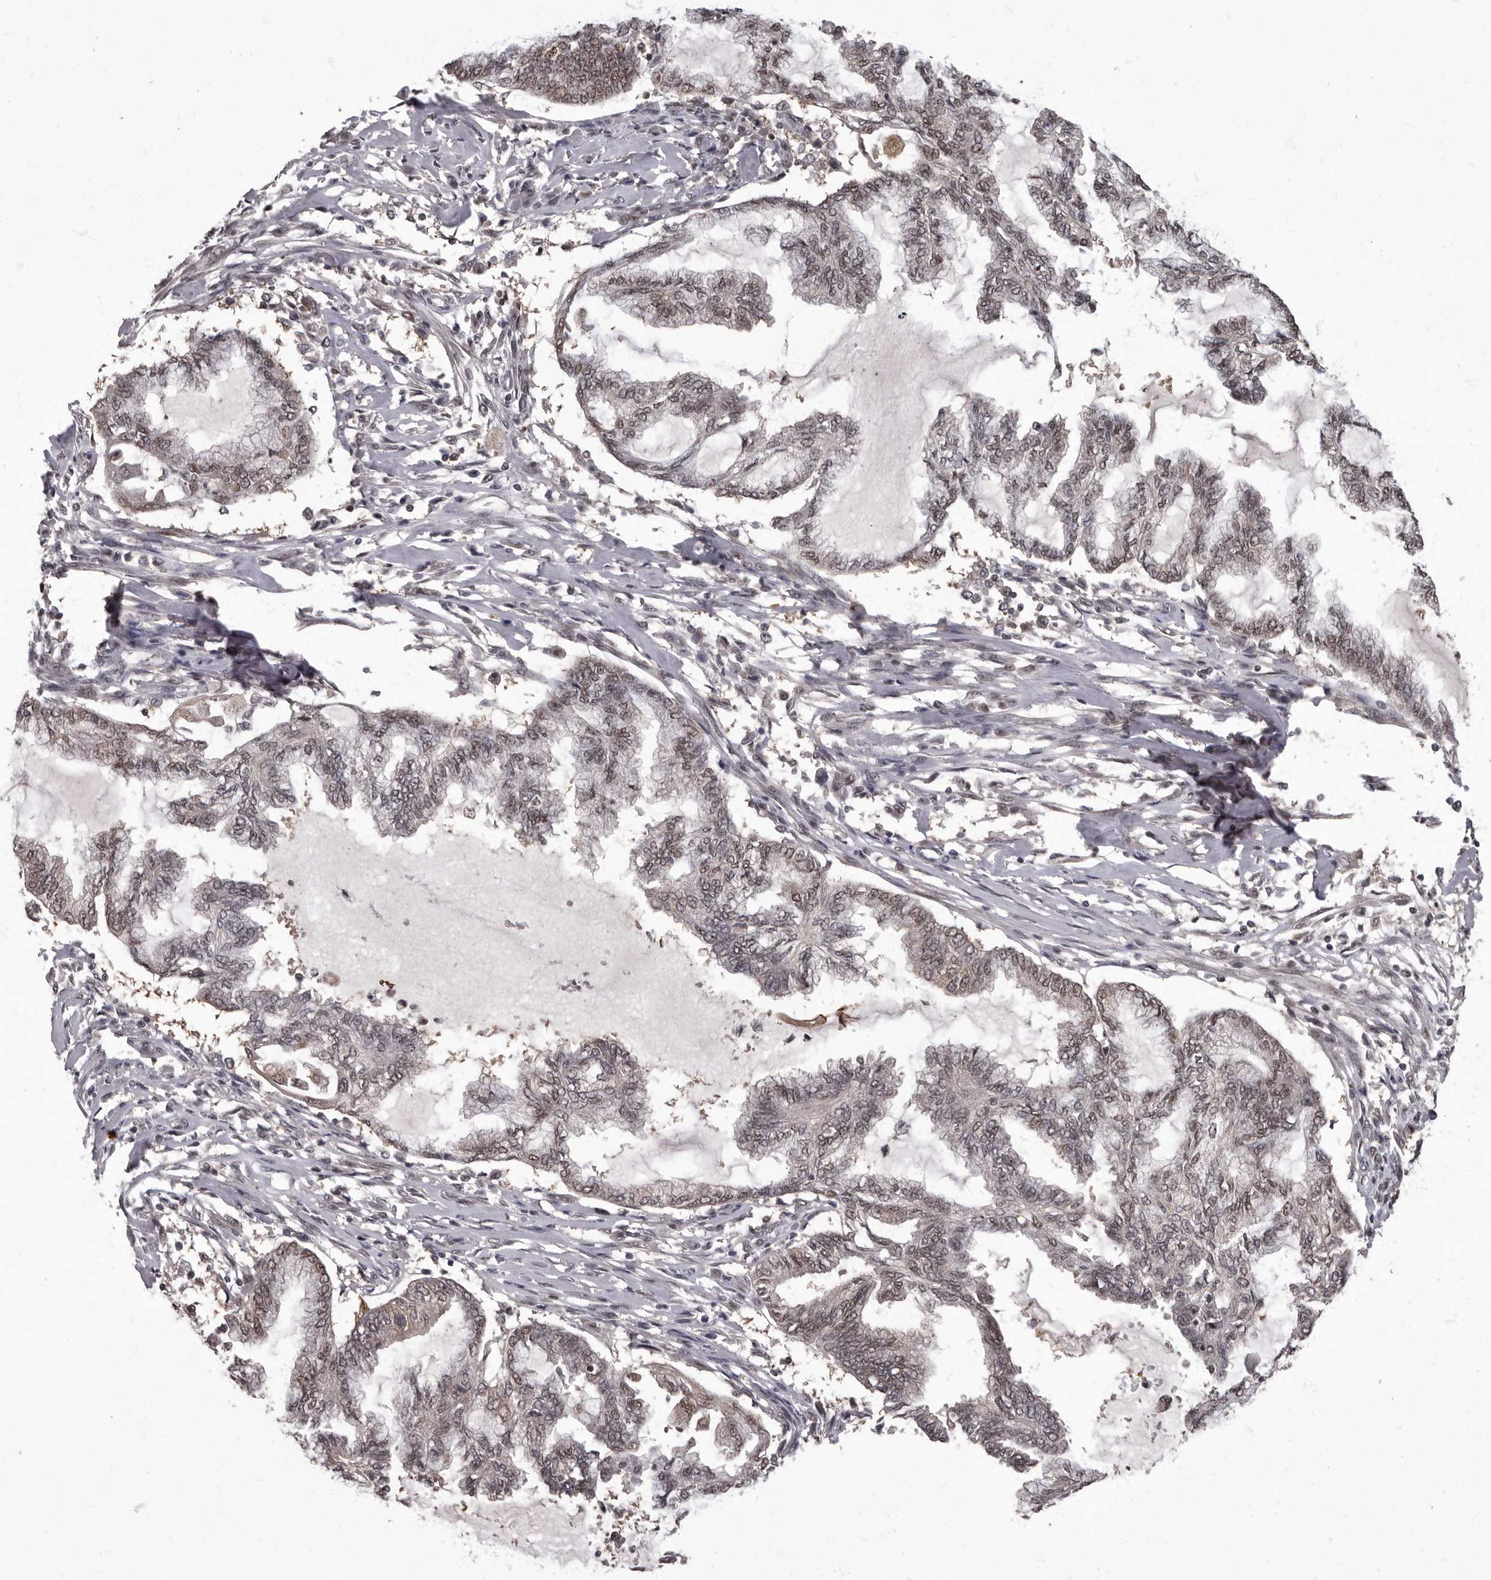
{"staining": {"intensity": "weak", "quantity": ">75%", "location": "nuclear"}, "tissue": "endometrial cancer", "cell_type": "Tumor cells", "image_type": "cancer", "snomed": [{"axis": "morphology", "description": "Adenocarcinoma, NOS"}, {"axis": "topography", "description": "Endometrium"}], "caption": "Adenocarcinoma (endometrial) tissue exhibits weak nuclear positivity in approximately >75% of tumor cells, visualized by immunohistochemistry.", "gene": "C1orf50", "patient": {"sex": "female", "age": 86}}